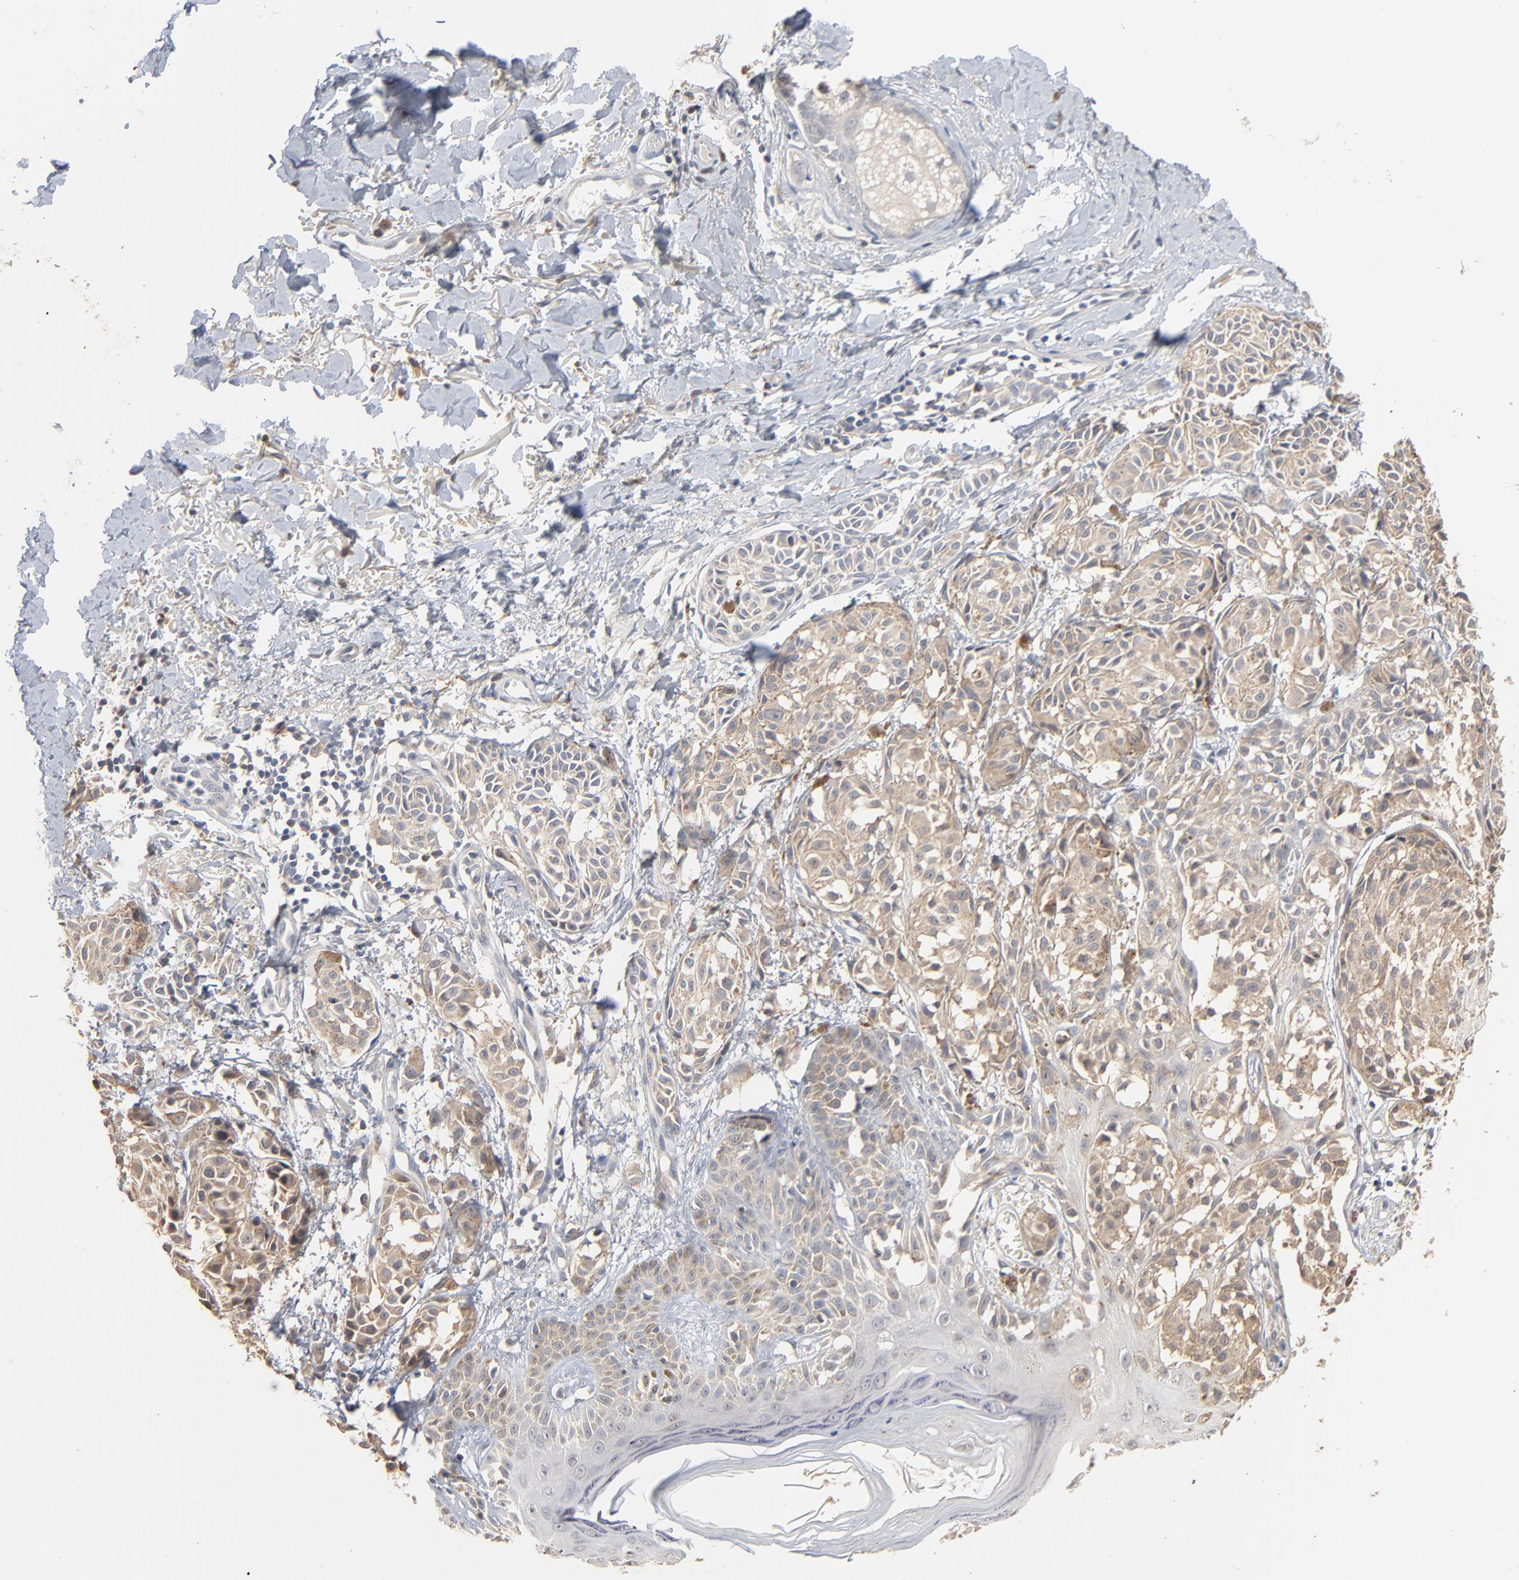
{"staining": {"intensity": "weak", "quantity": ">75%", "location": "cytoplasmic/membranous"}, "tissue": "melanoma", "cell_type": "Tumor cells", "image_type": "cancer", "snomed": [{"axis": "morphology", "description": "Malignant melanoma, NOS"}, {"axis": "topography", "description": "Skin"}], "caption": "Melanoma tissue shows weak cytoplasmic/membranous positivity in about >75% of tumor cells", "gene": "ZDHHC8", "patient": {"sex": "male", "age": 76}}